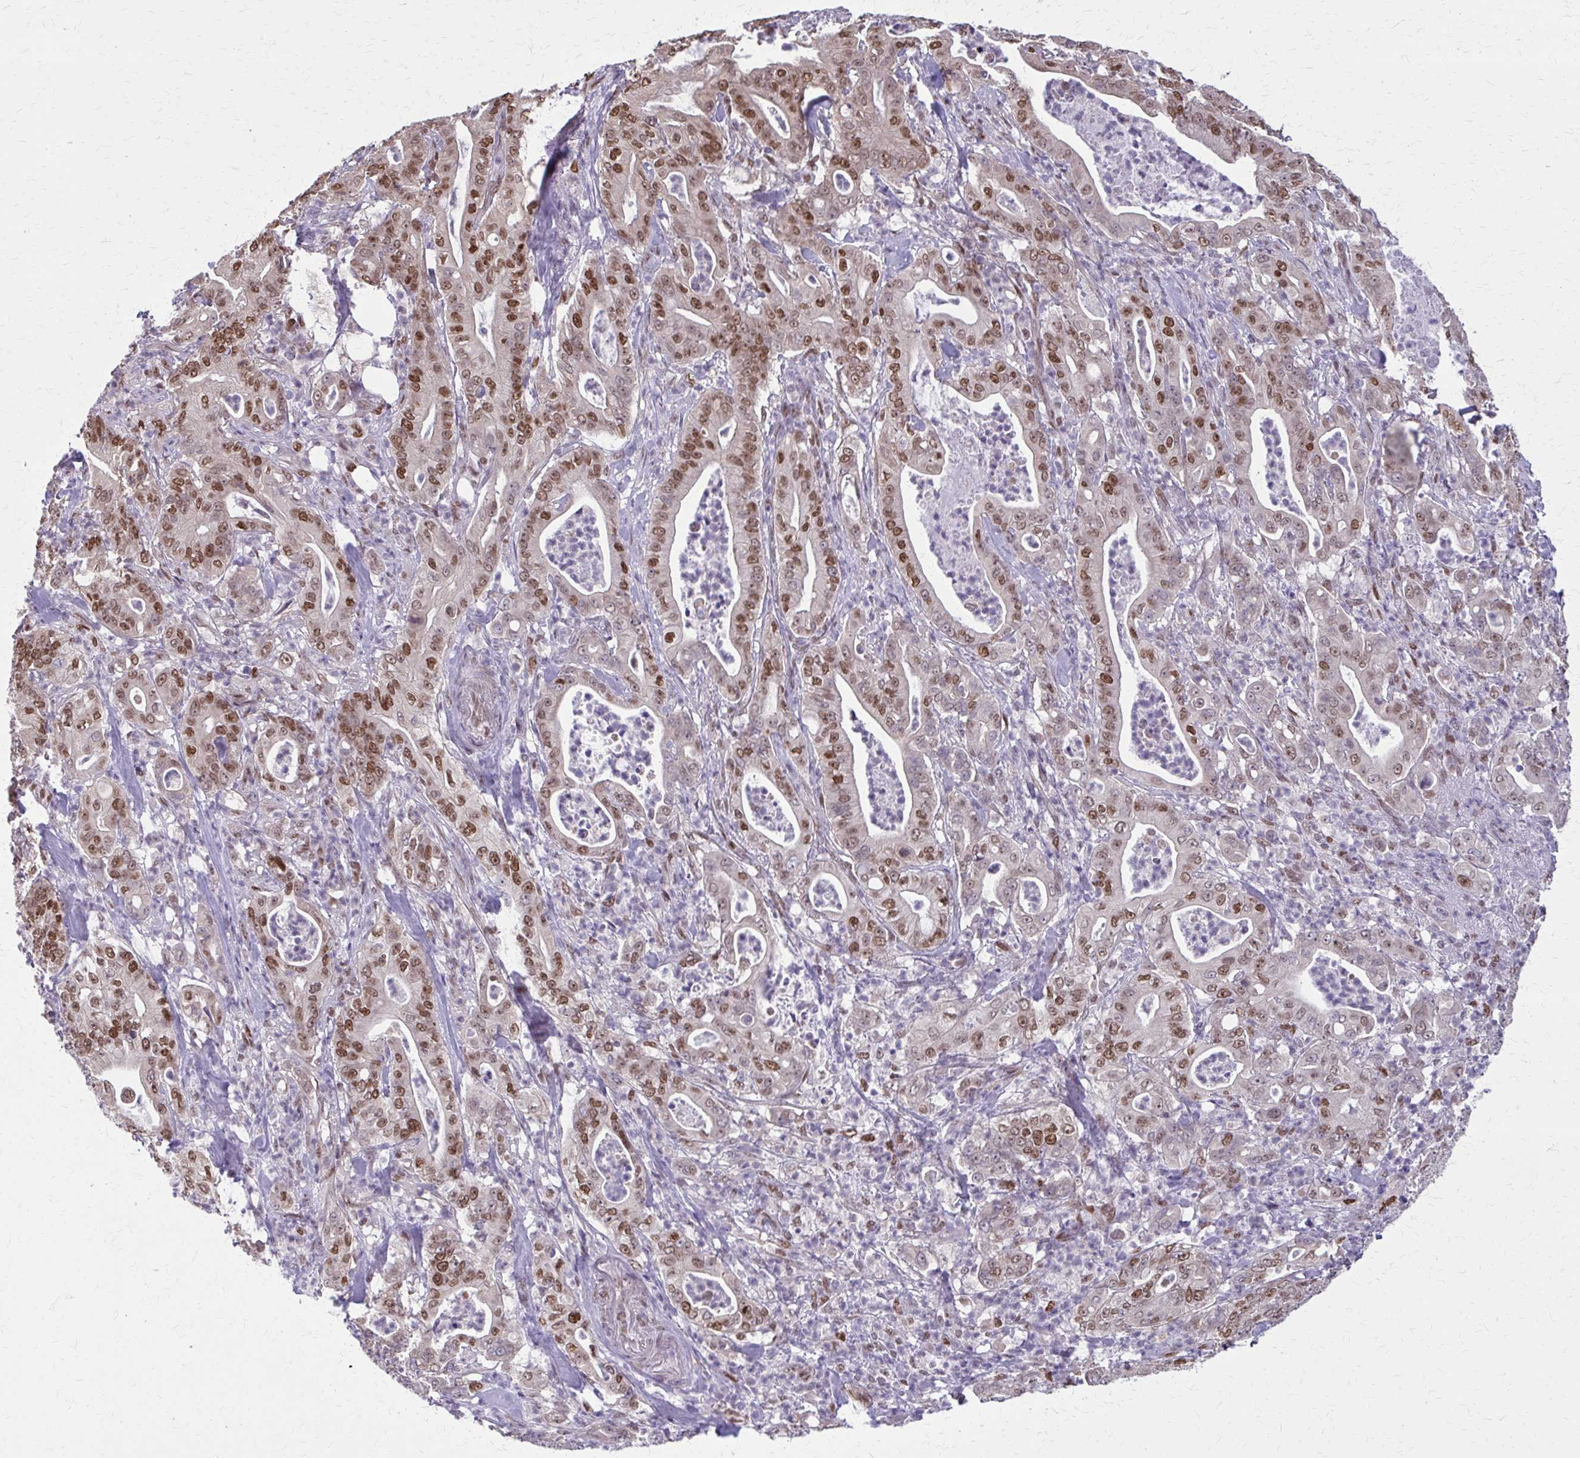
{"staining": {"intensity": "moderate", "quantity": "25%-75%", "location": "nuclear"}, "tissue": "pancreatic cancer", "cell_type": "Tumor cells", "image_type": "cancer", "snomed": [{"axis": "morphology", "description": "Adenocarcinoma, NOS"}, {"axis": "topography", "description": "Pancreas"}], "caption": "Human pancreatic cancer (adenocarcinoma) stained for a protein (brown) exhibits moderate nuclear positive positivity in about 25%-75% of tumor cells.", "gene": "TTF1", "patient": {"sex": "male", "age": 71}}